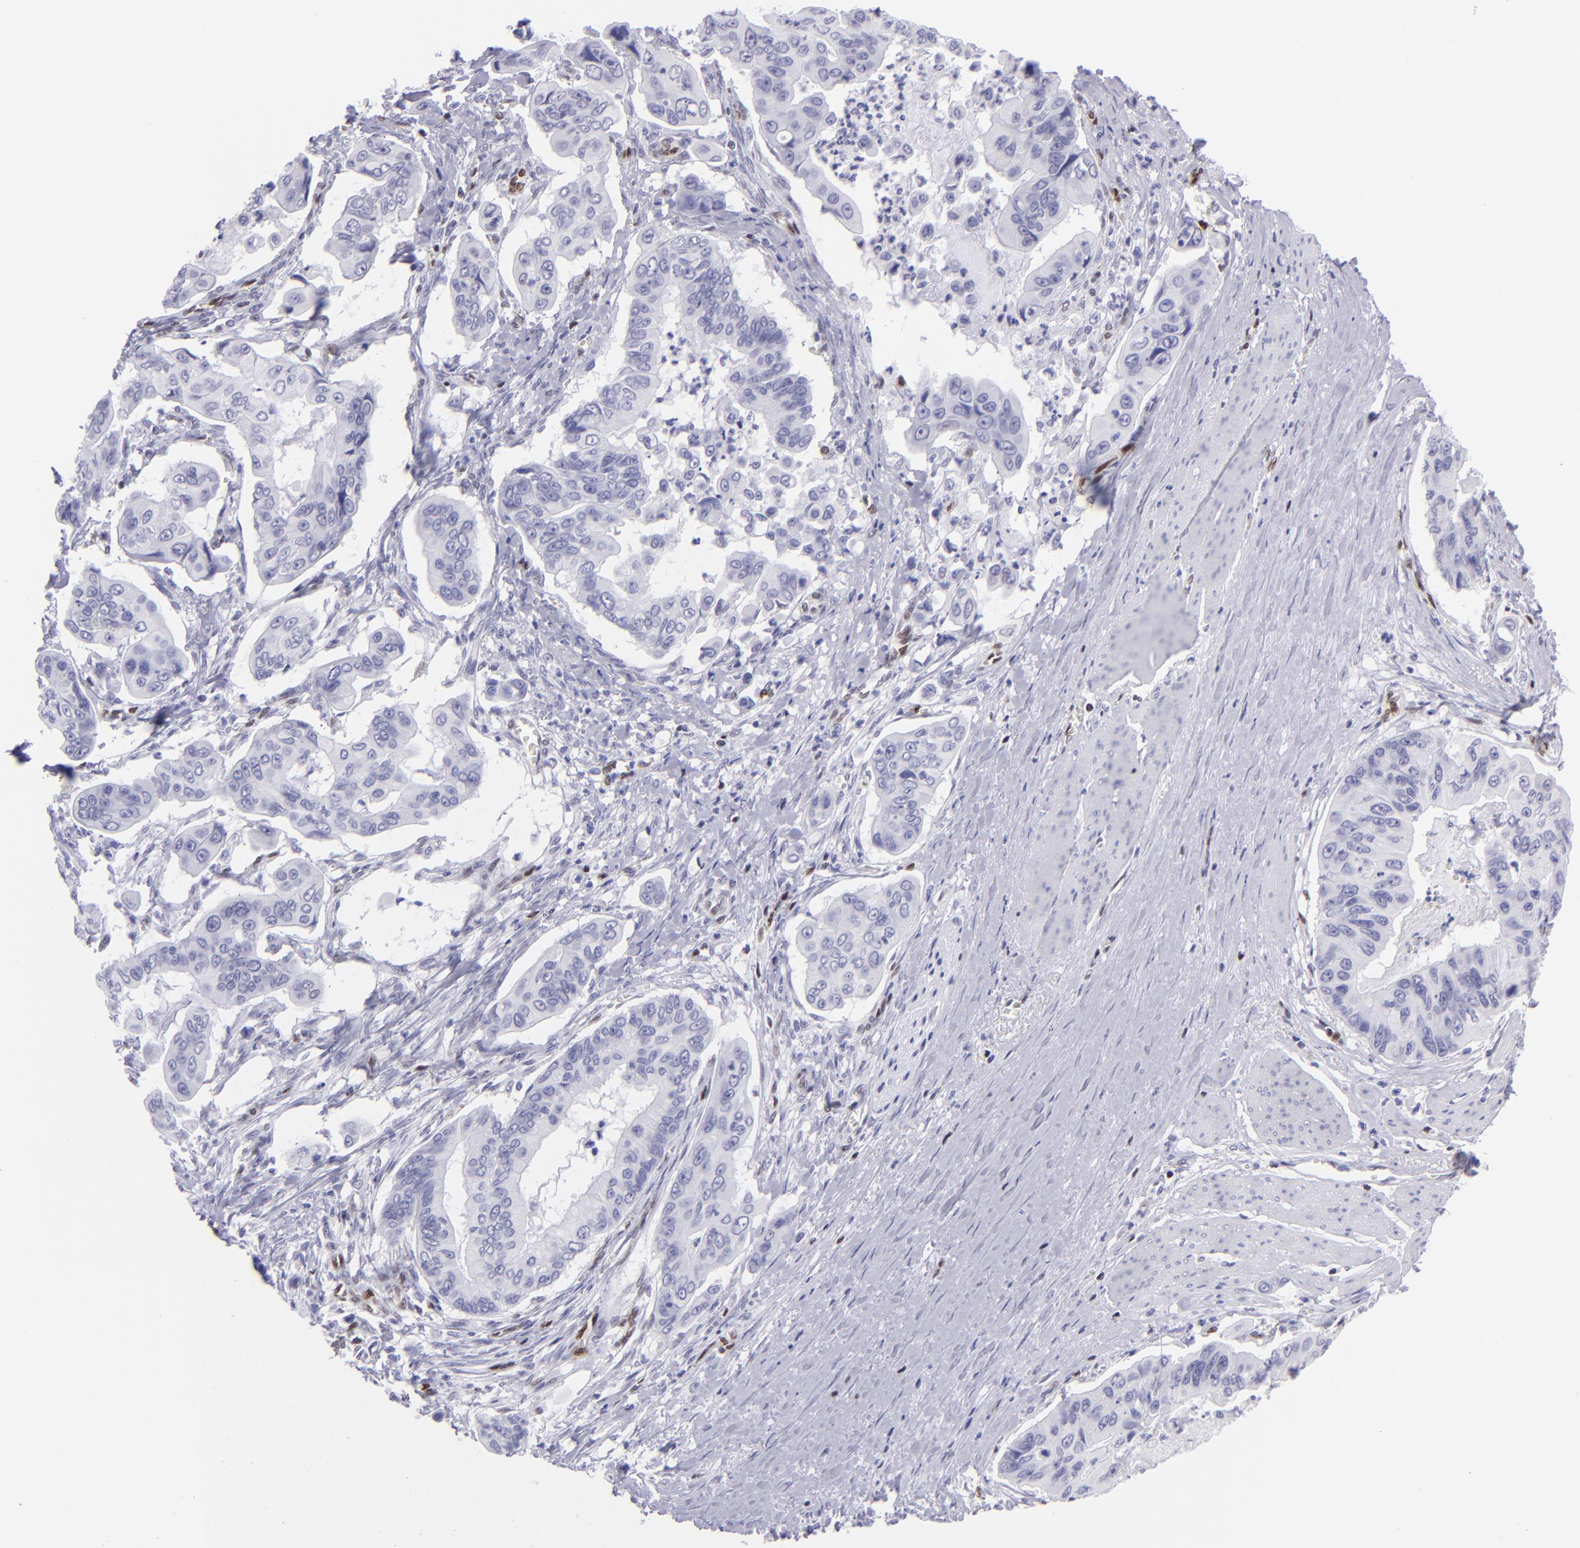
{"staining": {"intensity": "negative", "quantity": "none", "location": "none"}, "tissue": "stomach cancer", "cell_type": "Tumor cells", "image_type": "cancer", "snomed": [{"axis": "morphology", "description": "Adenocarcinoma, NOS"}, {"axis": "topography", "description": "Stomach, upper"}], "caption": "Histopathology image shows no significant protein staining in tumor cells of adenocarcinoma (stomach).", "gene": "ETS1", "patient": {"sex": "male", "age": 80}}